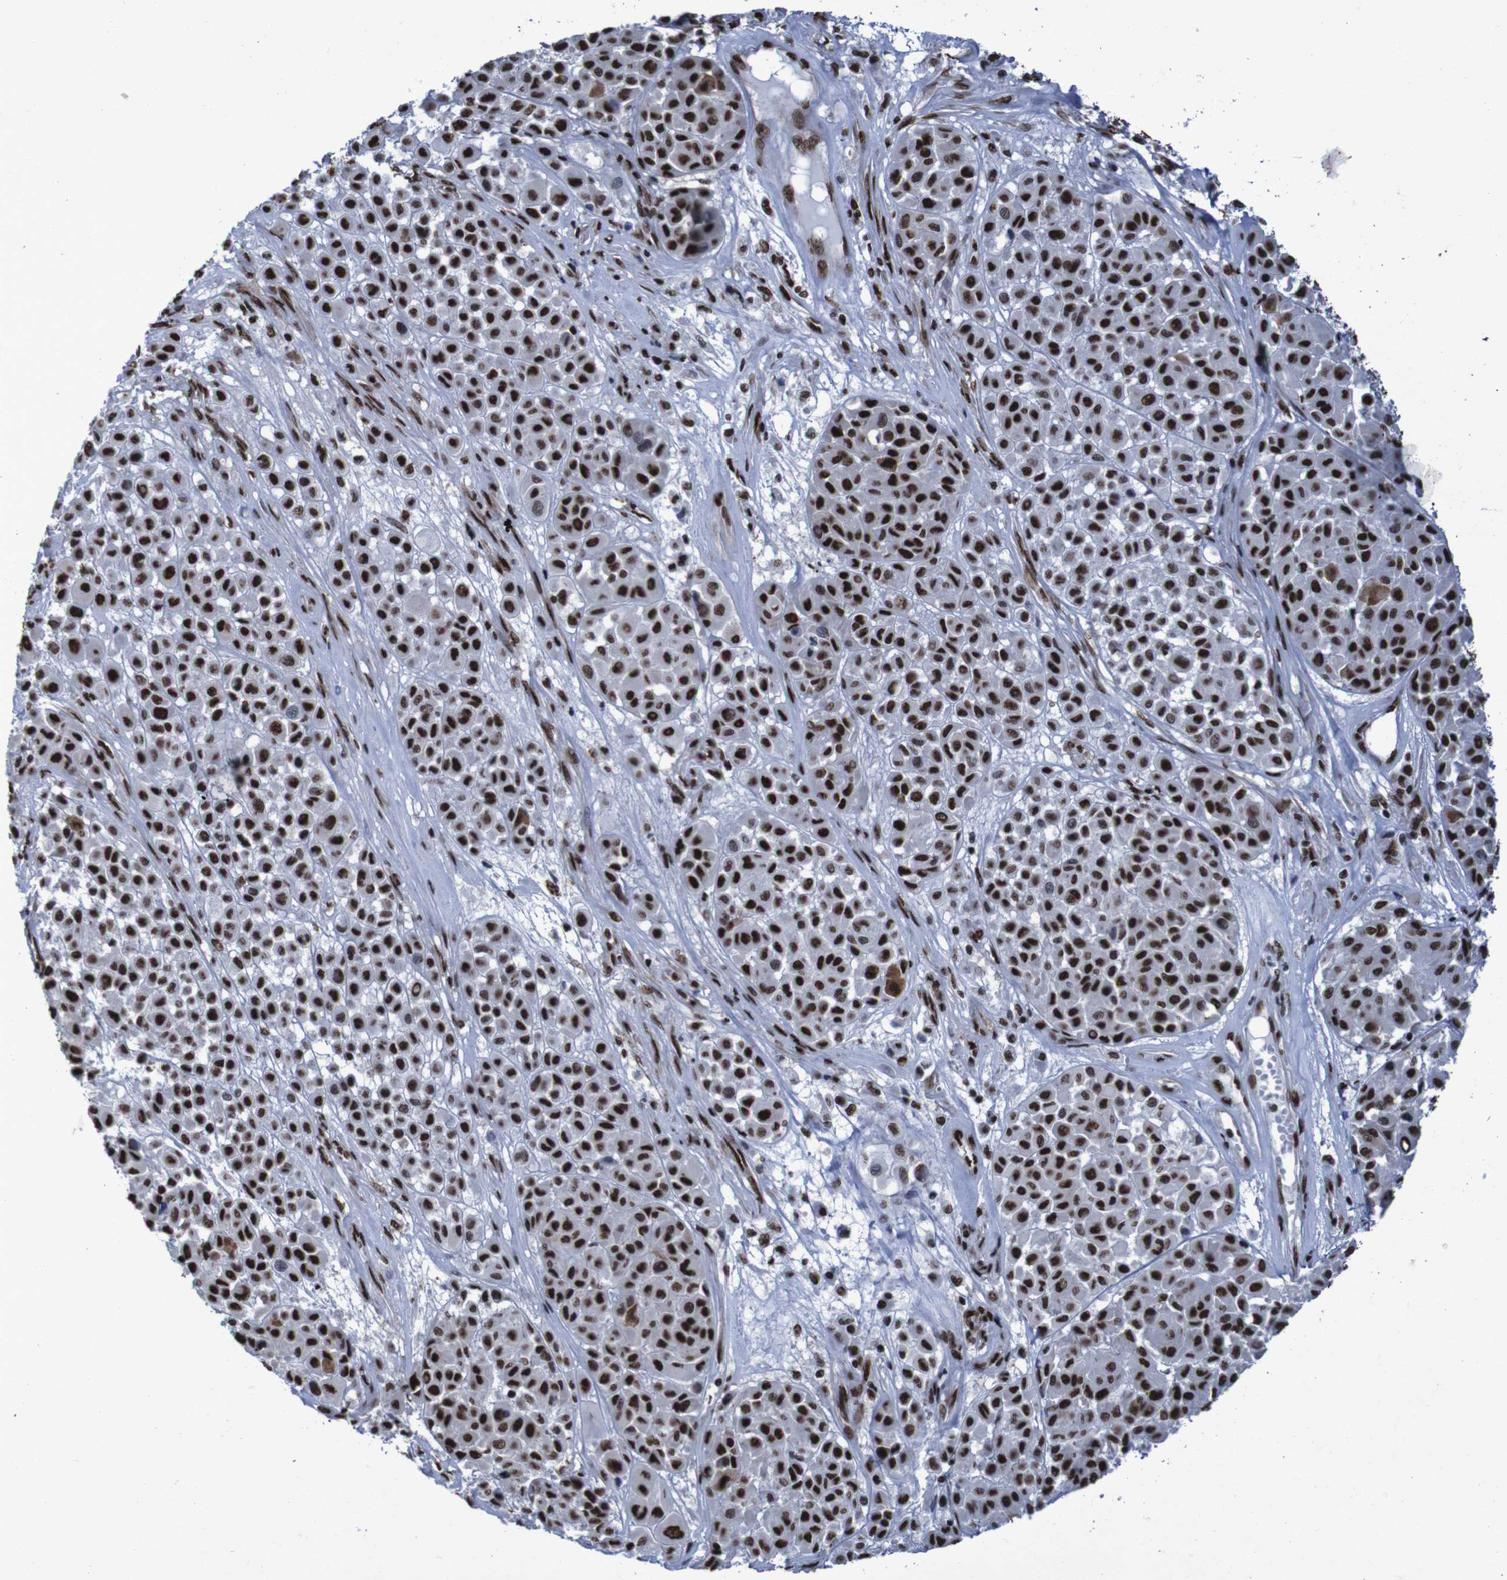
{"staining": {"intensity": "strong", "quantity": ">75%", "location": "nuclear"}, "tissue": "melanoma", "cell_type": "Tumor cells", "image_type": "cancer", "snomed": [{"axis": "morphology", "description": "Malignant melanoma, Metastatic site"}, {"axis": "topography", "description": "Soft tissue"}], "caption": "IHC (DAB (3,3'-diaminobenzidine)) staining of human malignant melanoma (metastatic site) displays strong nuclear protein staining in about >75% of tumor cells.", "gene": "HNRNPR", "patient": {"sex": "male", "age": 41}}